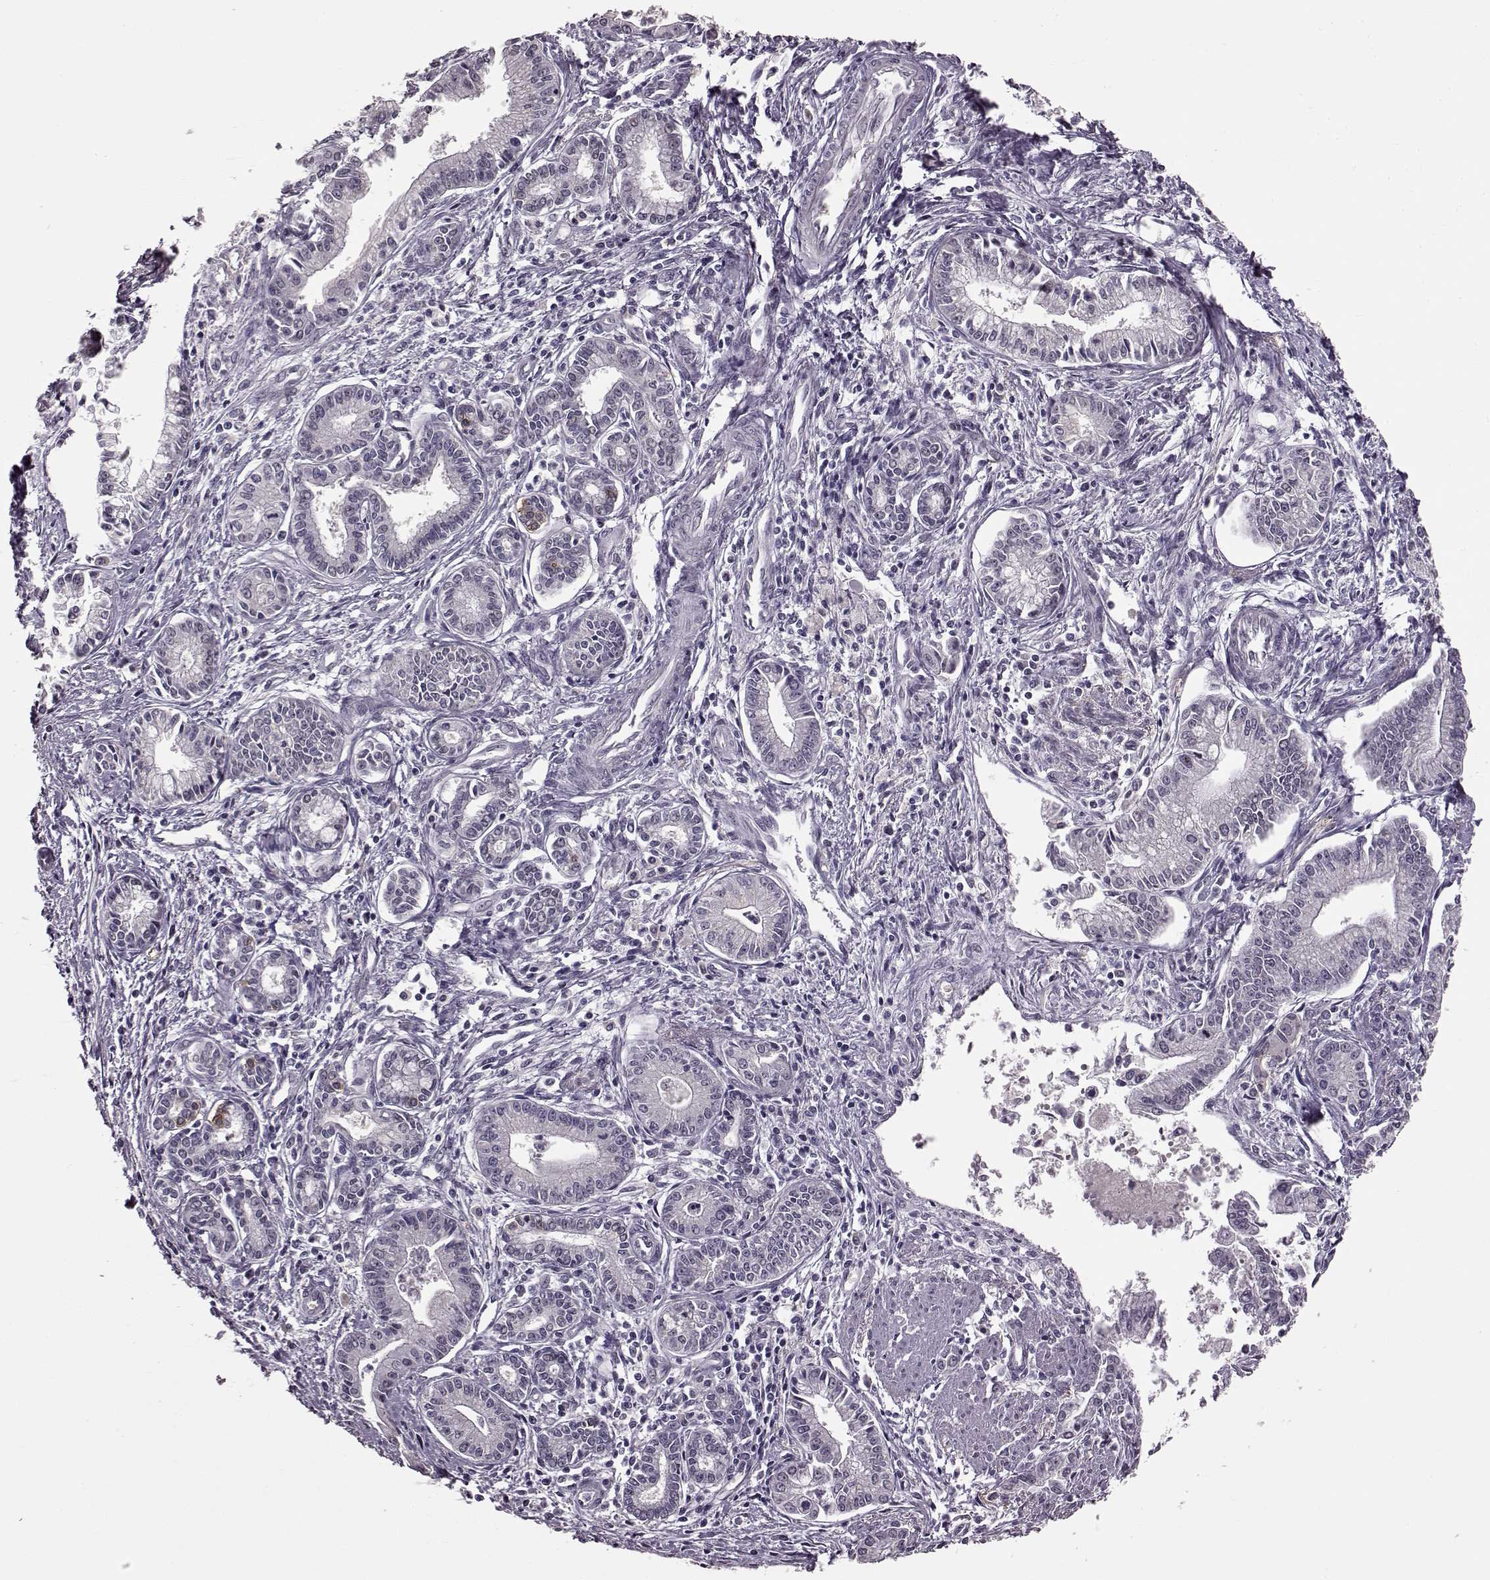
{"staining": {"intensity": "negative", "quantity": "none", "location": "none"}, "tissue": "pancreatic cancer", "cell_type": "Tumor cells", "image_type": "cancer", "snomed": [{"axis": "morphology", "description": "Adenocarcinoma, NOS"}, {"axis": "topography", "description": "Pancreas"}], "caption": "High power microscopy image of an immunohistochemistry (IHC) image of pancreatic cancer, revealing no significant positivity in tumor cells. (DAB (3,3'-diaminobenzidine) IHC, high magnification).", "gene": "STX1B", "patient": {"sex": "female", "age": 65}}